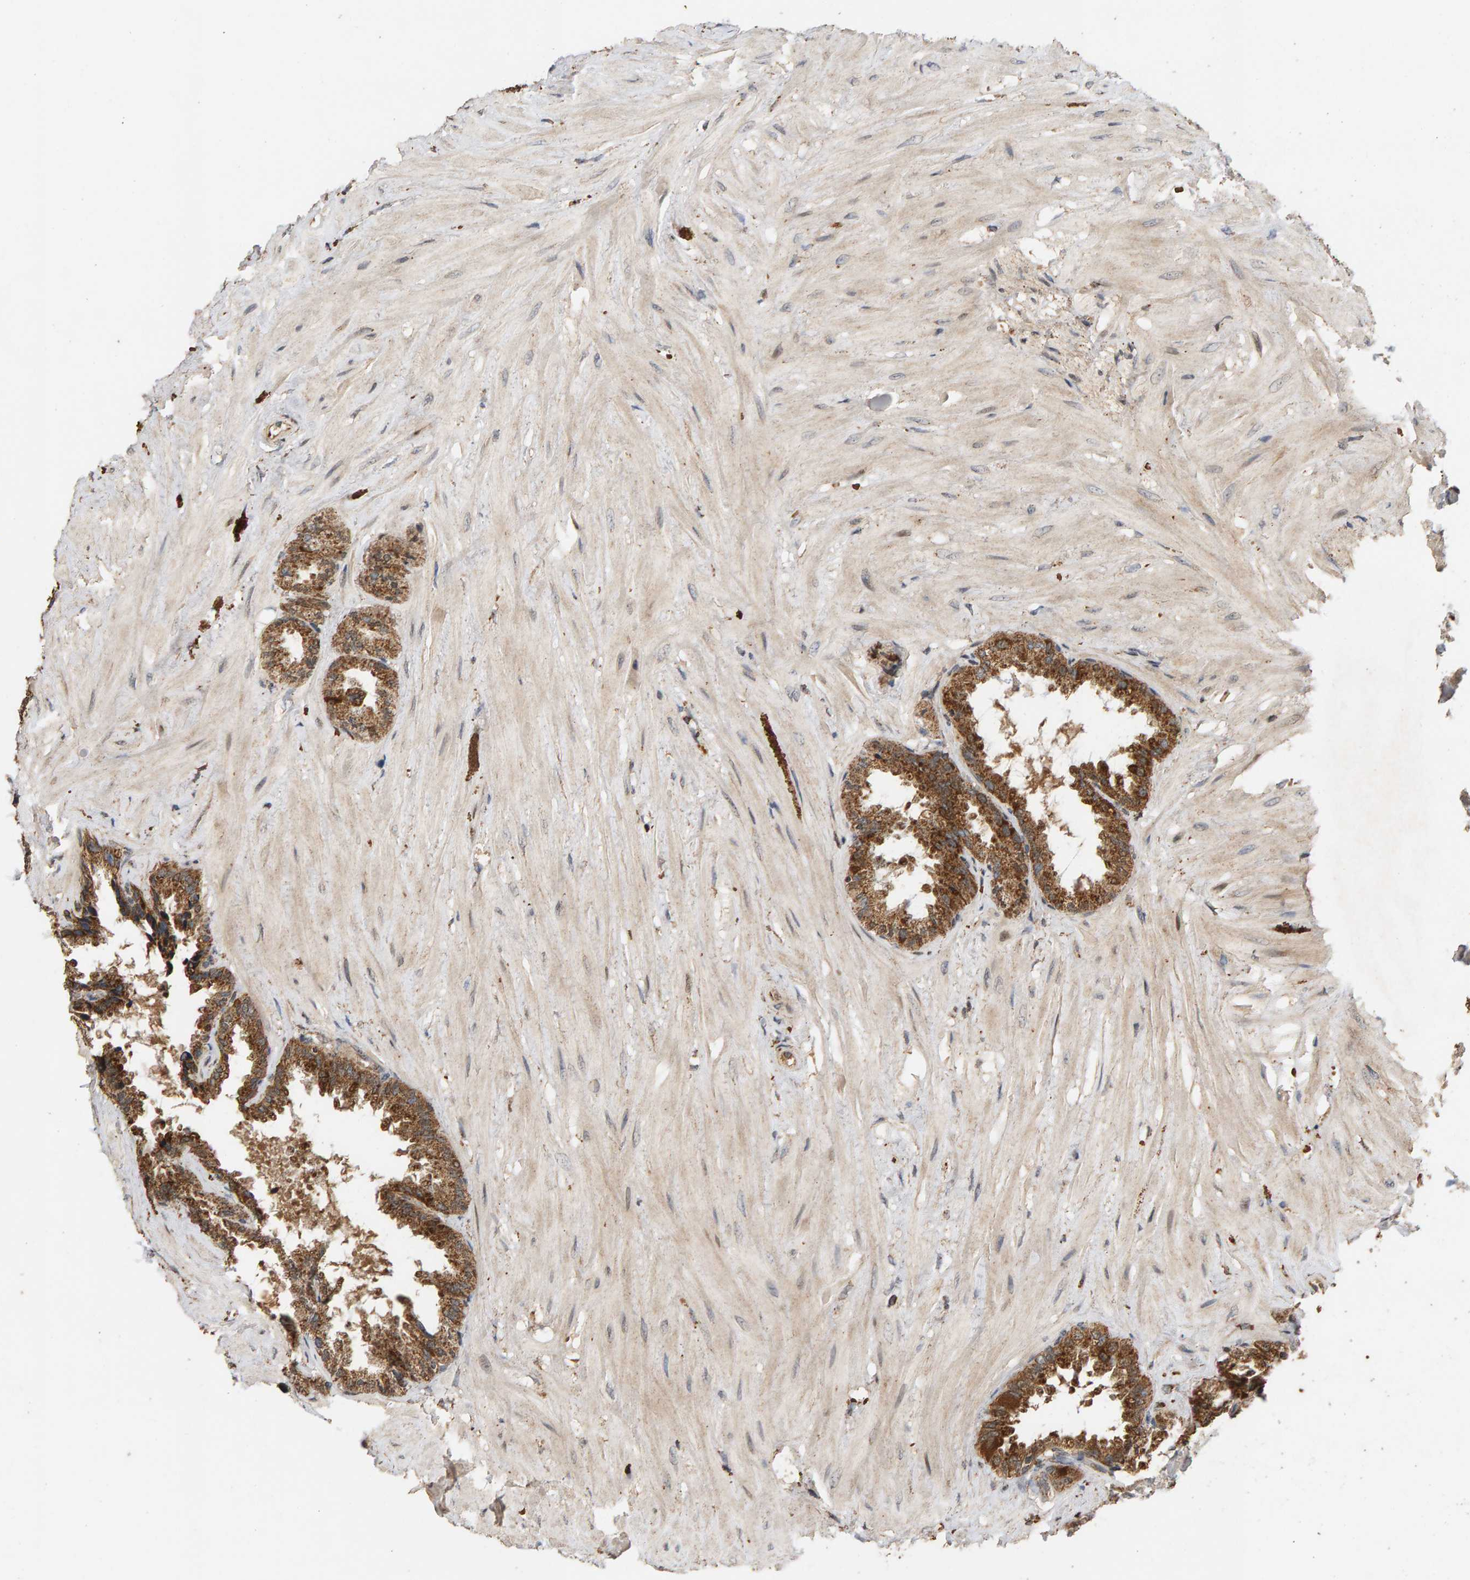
{"staining": {"intensity": "moderate", "quantity": ">75%", "location": "cytoplasmic/membranous"}, "tissue": "seminal vesicle", "cell_type": "Glandular cells", "image_type": "normal", "snomed": [{"axis": "morphology", "description": "Normal tissue, NOS"}, {"axis": "topography", "description": "Seminal veicle"}], "caption": "Moderate cytoplasmic/membranous staining for a protein is seen in approximately >75% of glandular cells of normal seminal vesicle using immunohistochemistry.", "gene": "GSTK1", "patient": {"sex": "male", "age": 46}}